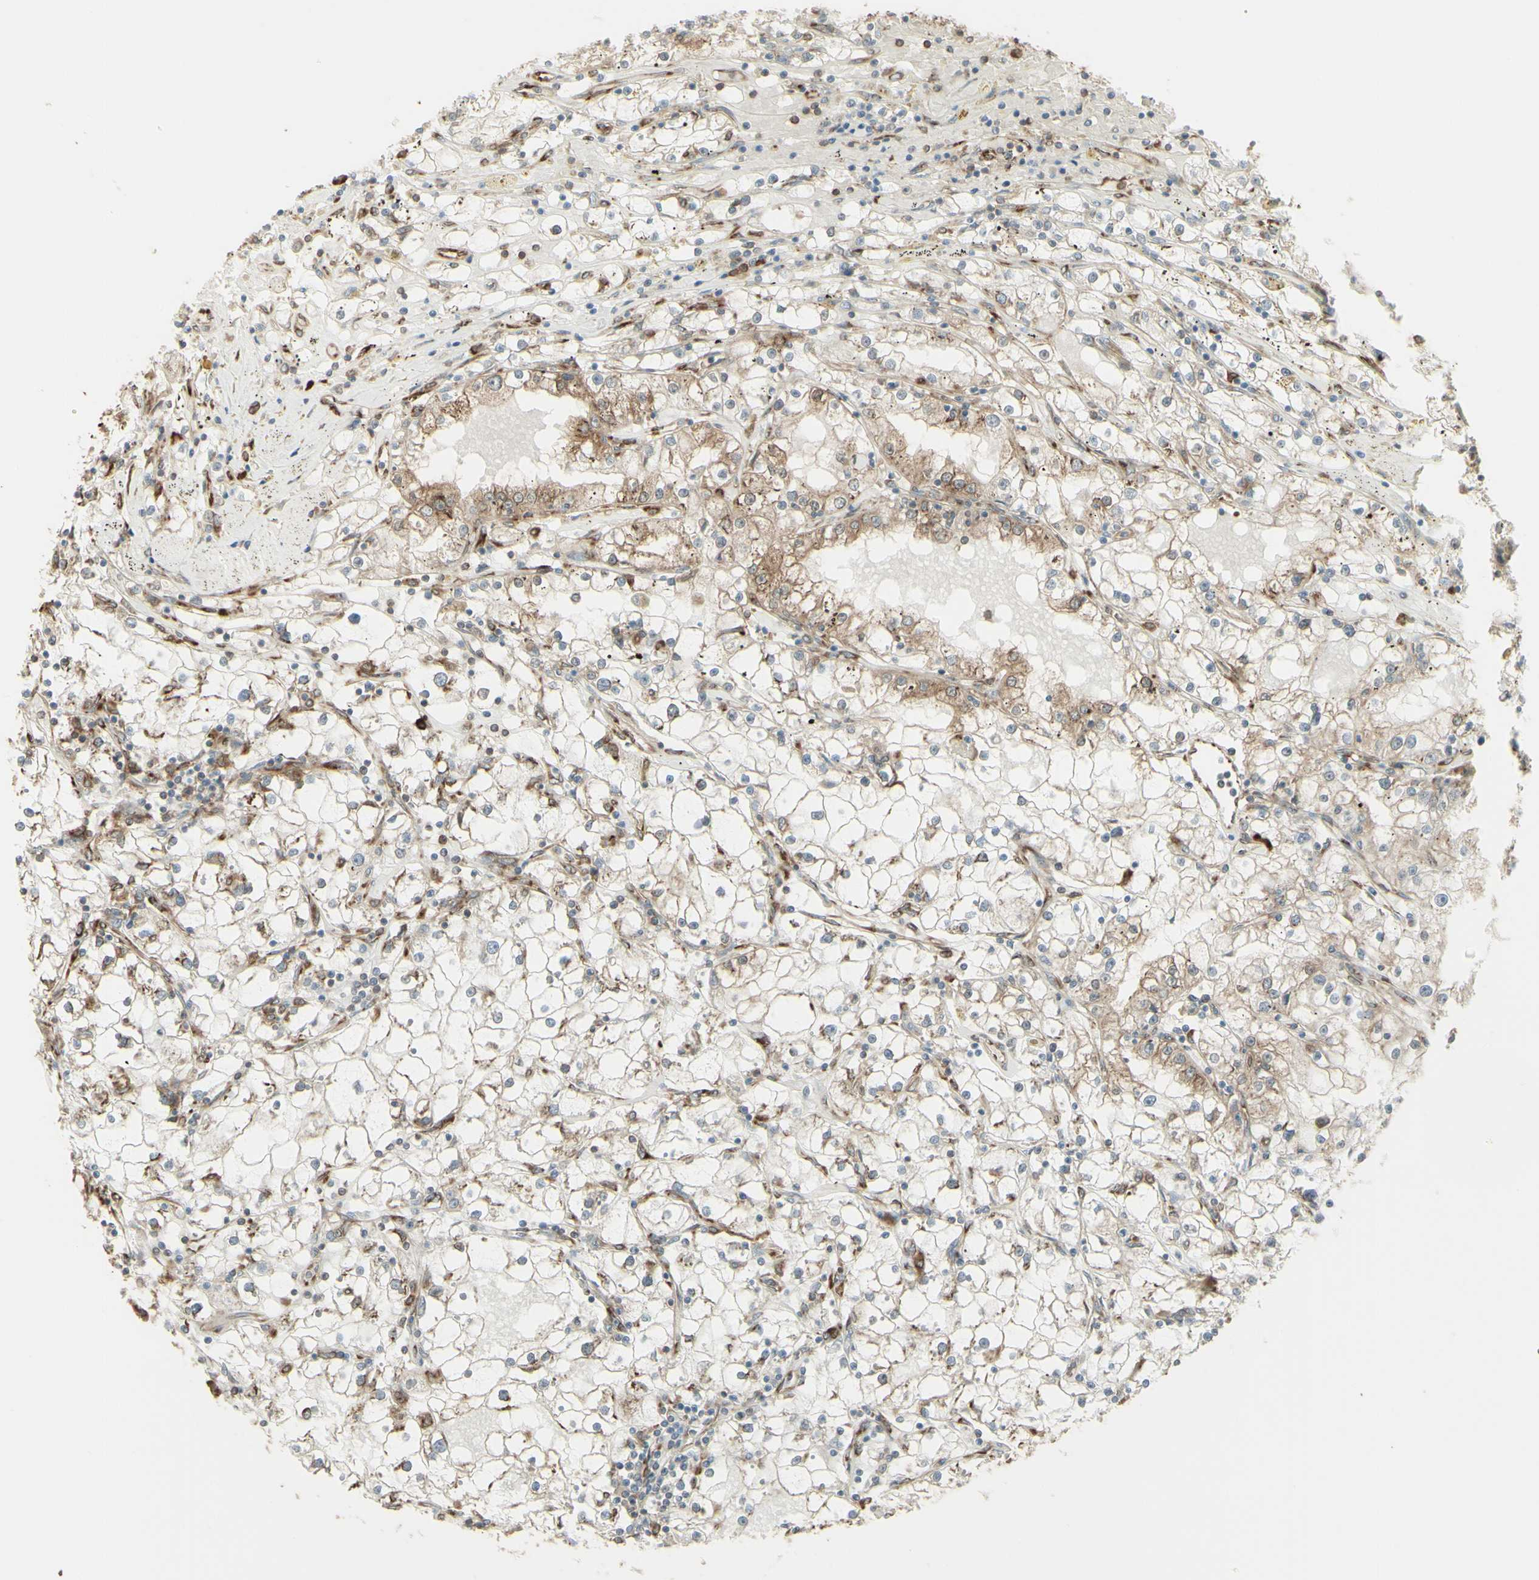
{"staining": {"intensity": "moderate", "quantity": "<25%", "location": "cytoplasmic/membranous"}, "tissue": "renal cancer", "cell_type": "Tumor cells", "image_type": "cancer", "snomed": [{"axis": "morphology", "description": "Adenocarcinoma, NOS"}, {"axis": "topography", "description": "Kidney"}], "caption": "Brown immunohistochemical staining in human renal cancer (adenocarcinoma) exhibits moderate cytoplasmic/membranous staining in about <25% of tumor cells. (DAB IHC, brown staining for protein, blue staining for nuclei).", "gene": "EEF1B2", "patient": {"sex": "male", "age": 56}}